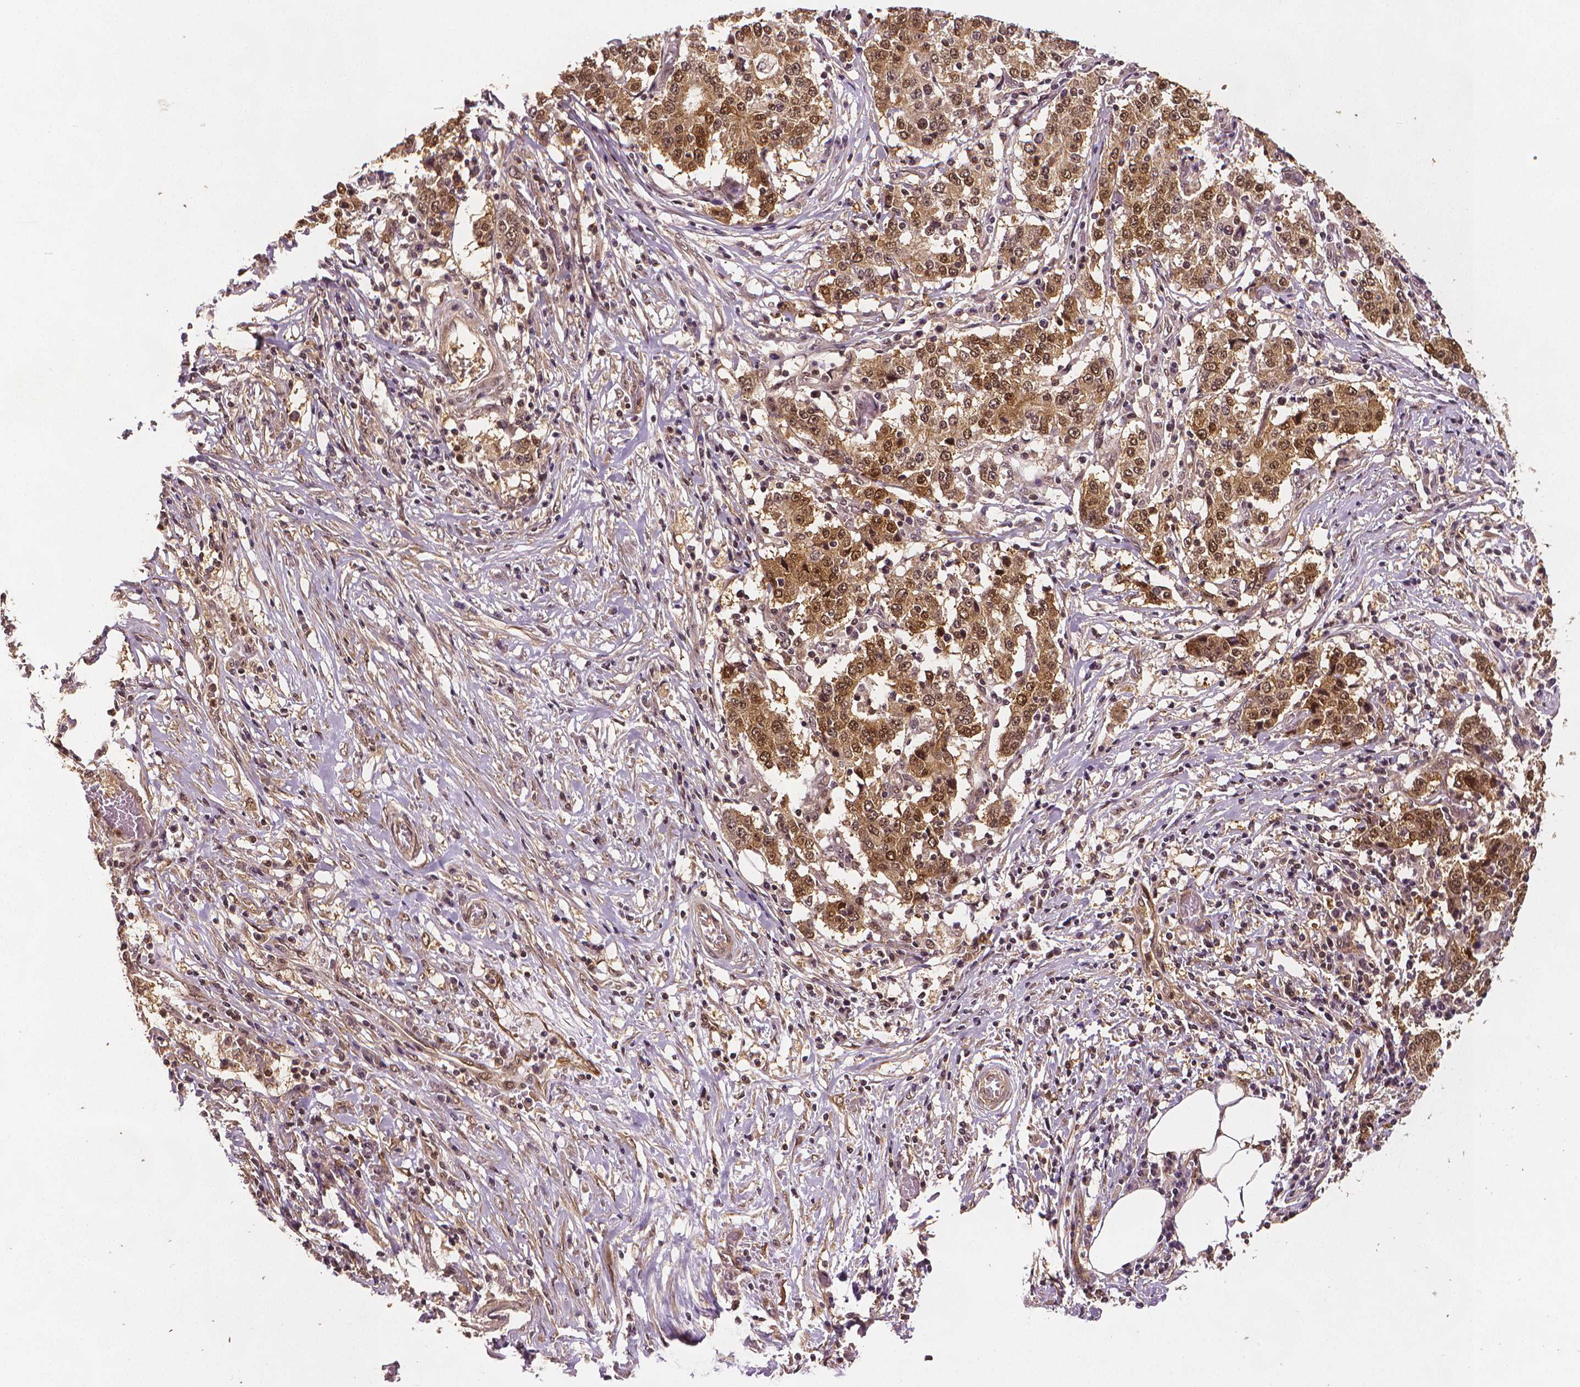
{"staining": {"intensity": "moderate", "quantity": ">75%", "location": "cytoplasmic/membranous"}, "tissue": "stomach cancer", "cell_type": "Tumor cells", "image_type": "cancer", "snomed": [{"axis": "morphology", "description": "Adenocarcinoma, NOS"}, {"axis": "topography", "description": "Stomach"}], "caption": "IHC histopathology image of human stomach cancer (adenocarcinoma) stained for a protein (brown), which demonstrates medium levels of moderate cytoplasmic/membranous staining in approximately >75% of tumor cells.", "gene": "STAT3", "patient": {"sex": "male", "age": 59}}